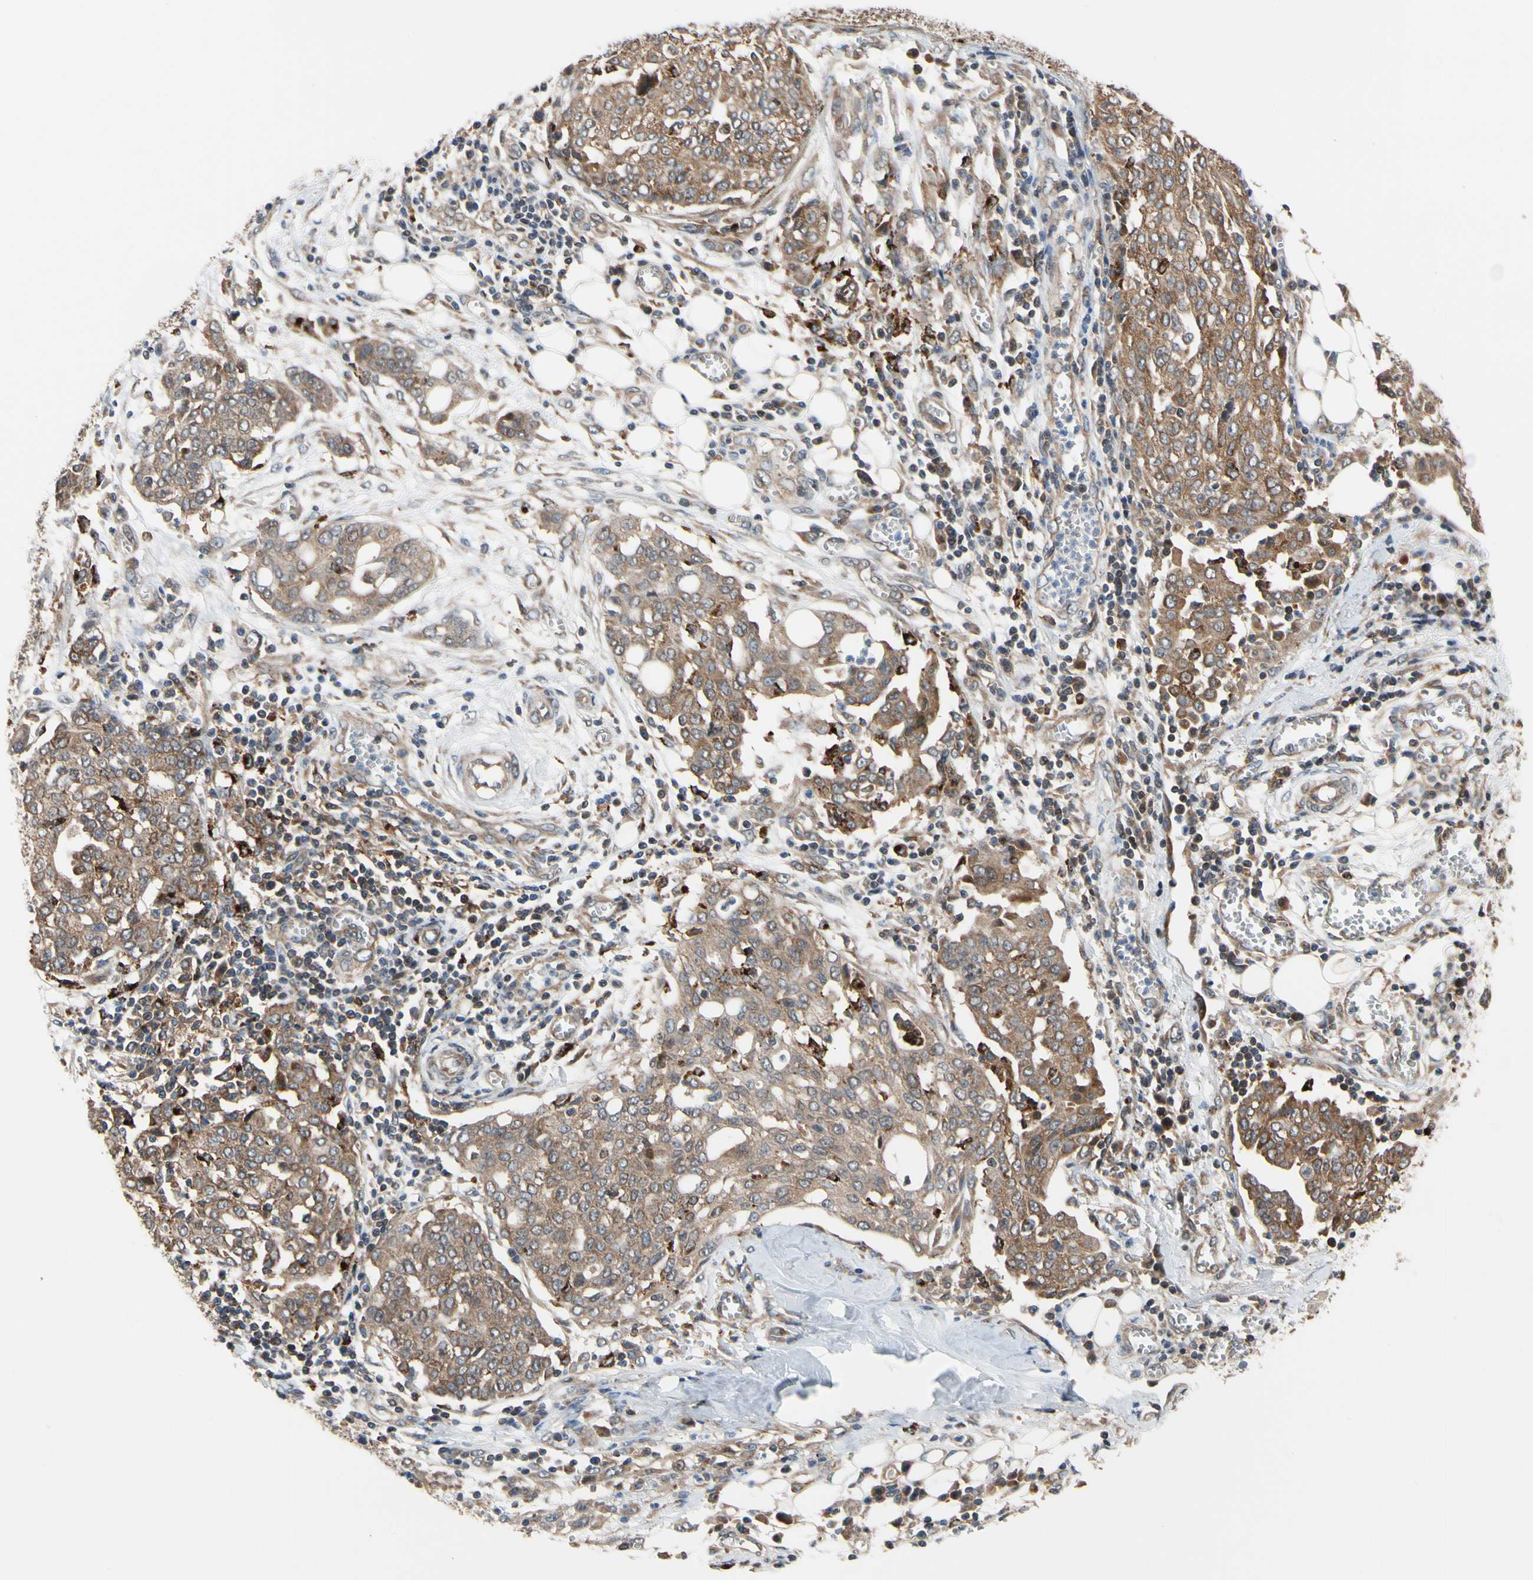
{"staining": {"intensity": "moderate", "quantity": ">75%", "location": "cytoplasmic/membranous"}, "tissue": "ovarian cancer", "cell_type": "Tumor cells", "image_type": "cancer", "snomed": [{"axis": "morphology", "description": "Cystadenocarcinoma, serous, NOS"}, {"axis": "topography", "description": "Soft tissue"}, {"axis": "topography", "description": "Ovary"}], "caption": "A high-resolution micrograph shows immunohistochemistry staining of ovarian cancer (serous cystadenocarcinoma), which exhibits moderate cytoplasmic/membranous expression in about >75% of tumor cells. (DAB (3,3'-diaminobenzidine) IHC, brown staining for protein, blue staining for nuclei).", "gene": "ANKHD1", "patient": {"sex": "female", "age": 57}}